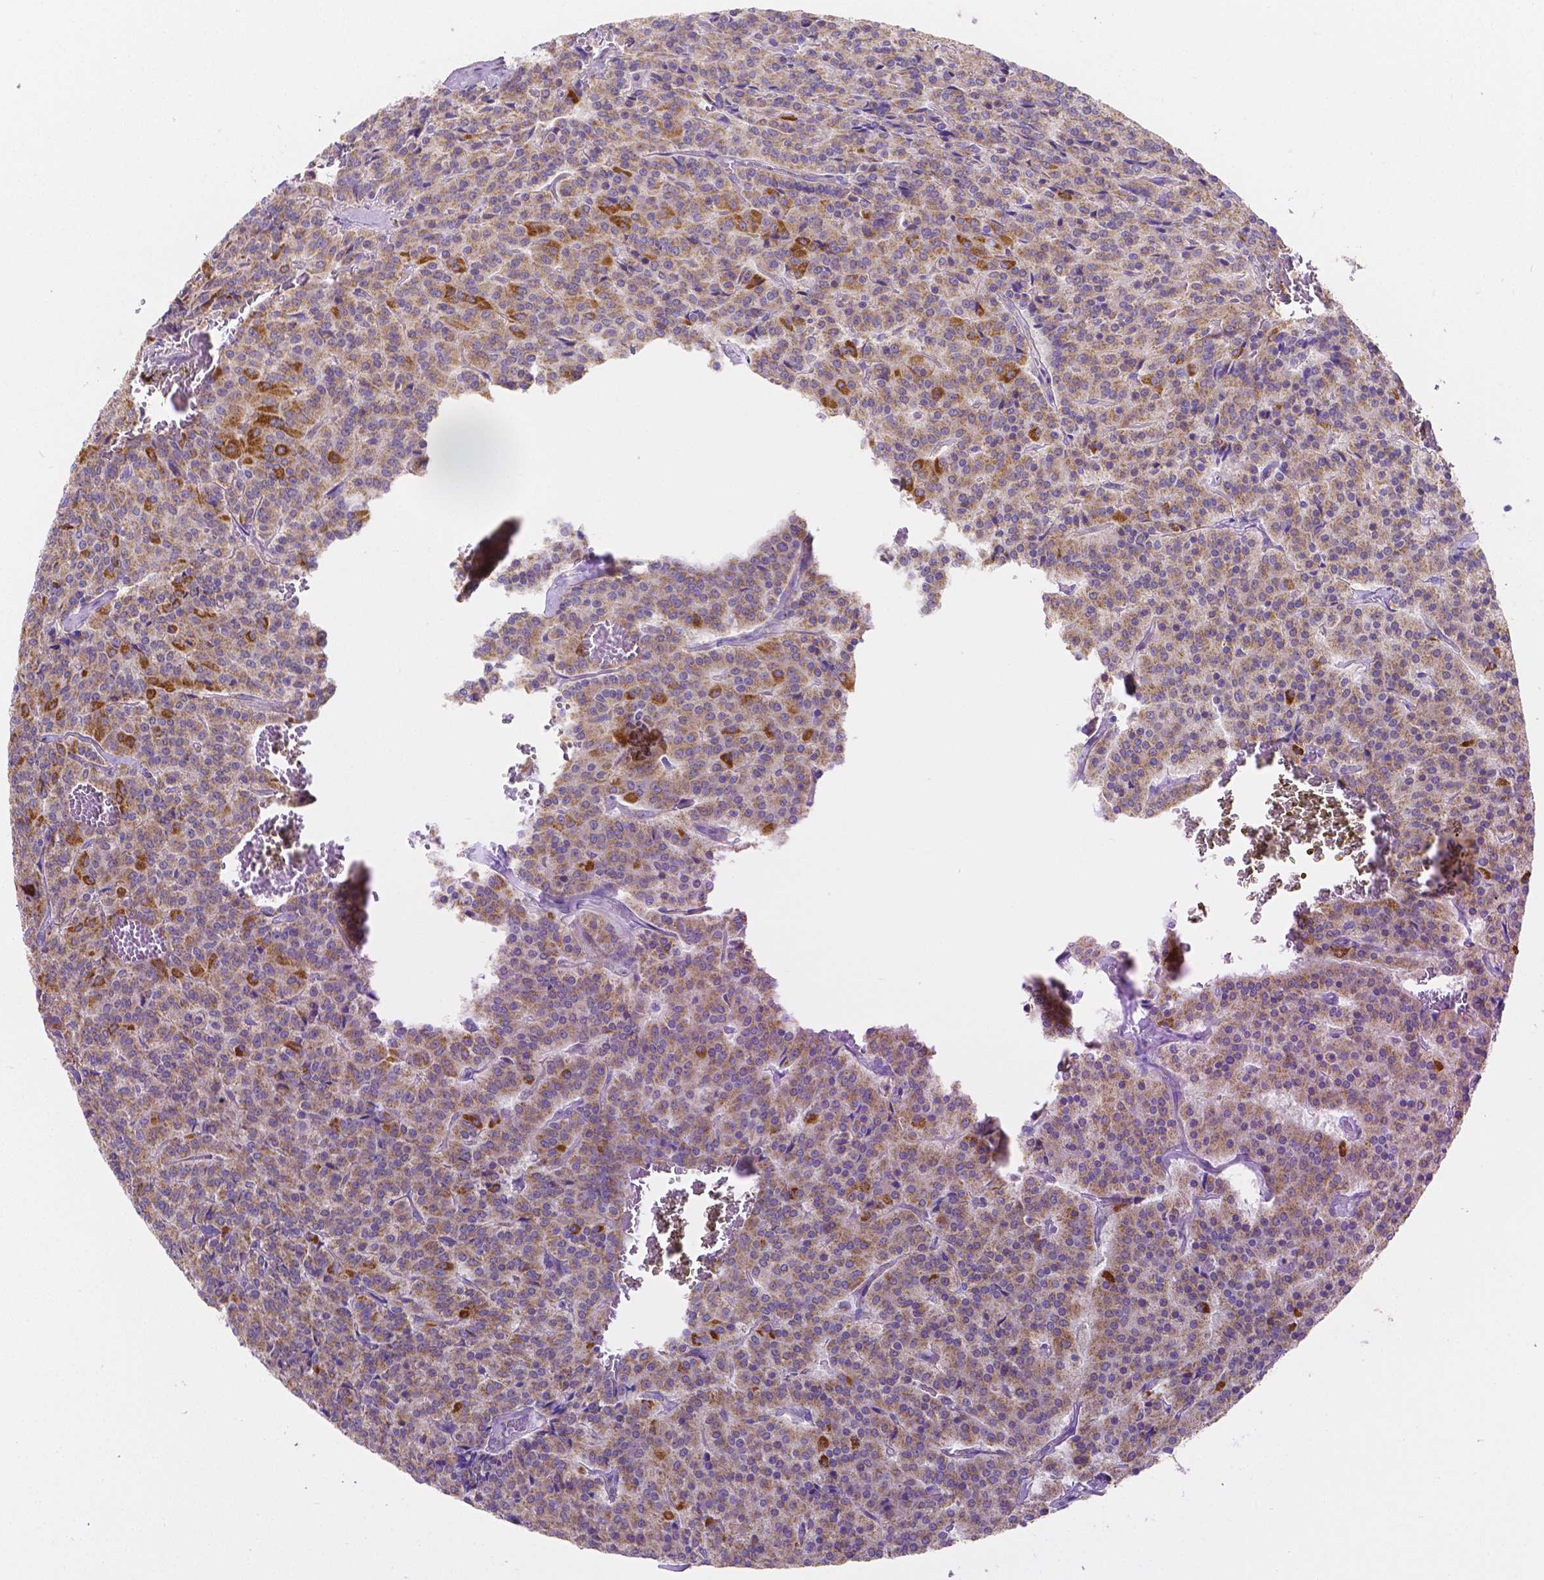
{"staining": {"intensity": "strong", "quantity": "<25%", "location": "cytoplasmic/membranous"}, "tissue": "carcinoid", "cell_type": "Tumor cells", "image_type": "cancer", "snomed": [{"axis": "morphology", "description": "Carcinoid, malignant, NOS"}, {"axis": "topography", "description": "Lung"}], "caption": "The image displays staining of carcinoid (malignant), revealing strong cytoplasmic/membranous protein staining (brown color) within tumor cells.", "gene": "SGTB", "patient": {"sex": "male", "age": 70}}